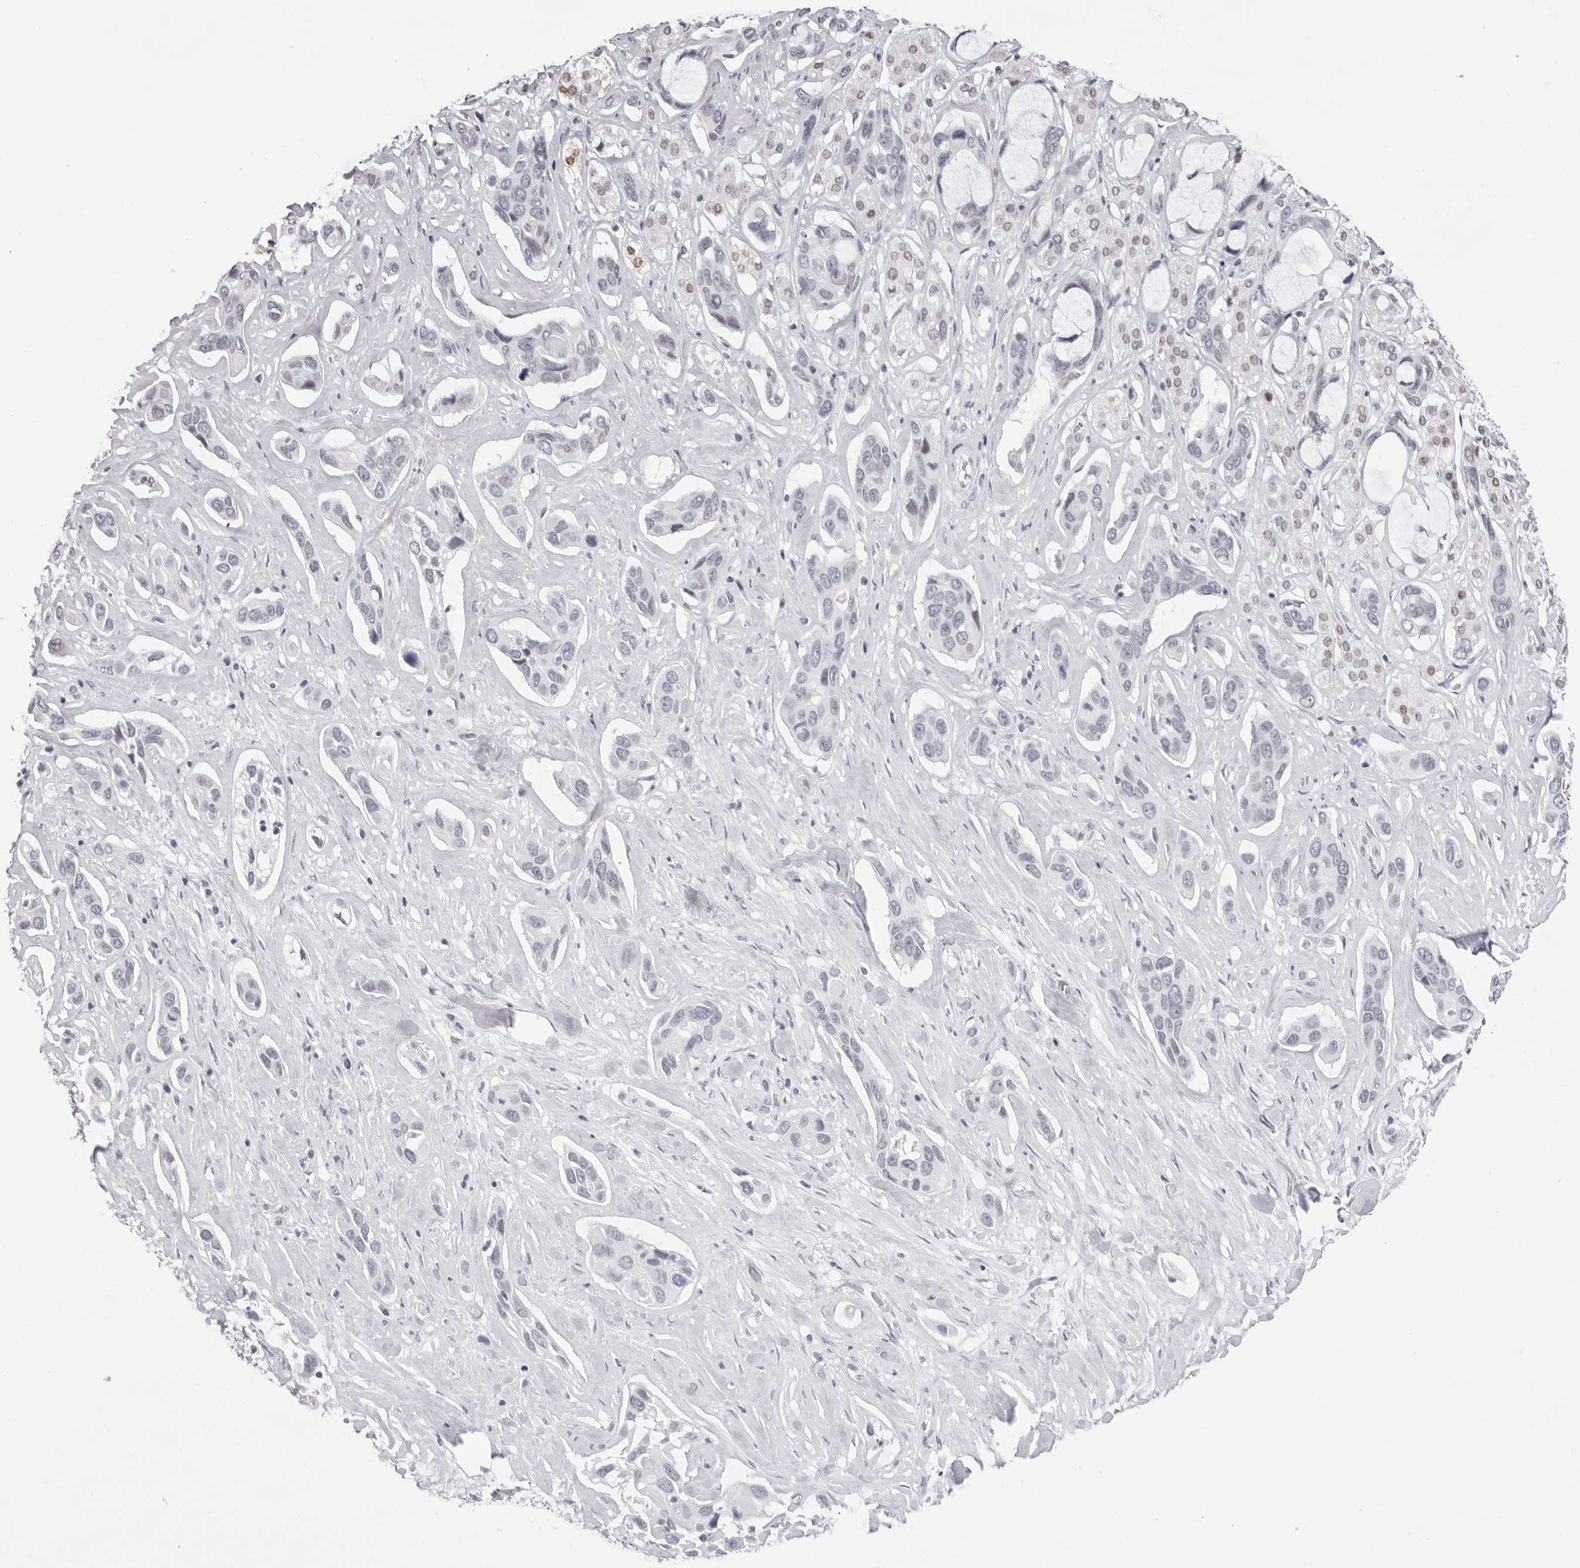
{"staining": {"intensity": "negative", "quantity": "none", "location": "none"}, "tissue": "pancreatic cancer", "cell_type": "Tumor cells", "image_type": "cancer", "snomed": [{"axis": "morphology", "description": "Adenocarcinoma, NOS"}, {"axis": "topography", "description": "Pancreas"}], "caption": "The IHC image has no significant expression in tumor cells of pancreatic cancer (adenocarcinoma) tissue.", "gene": "KLK12", "patient": {"sex": "female", "age": 60}}